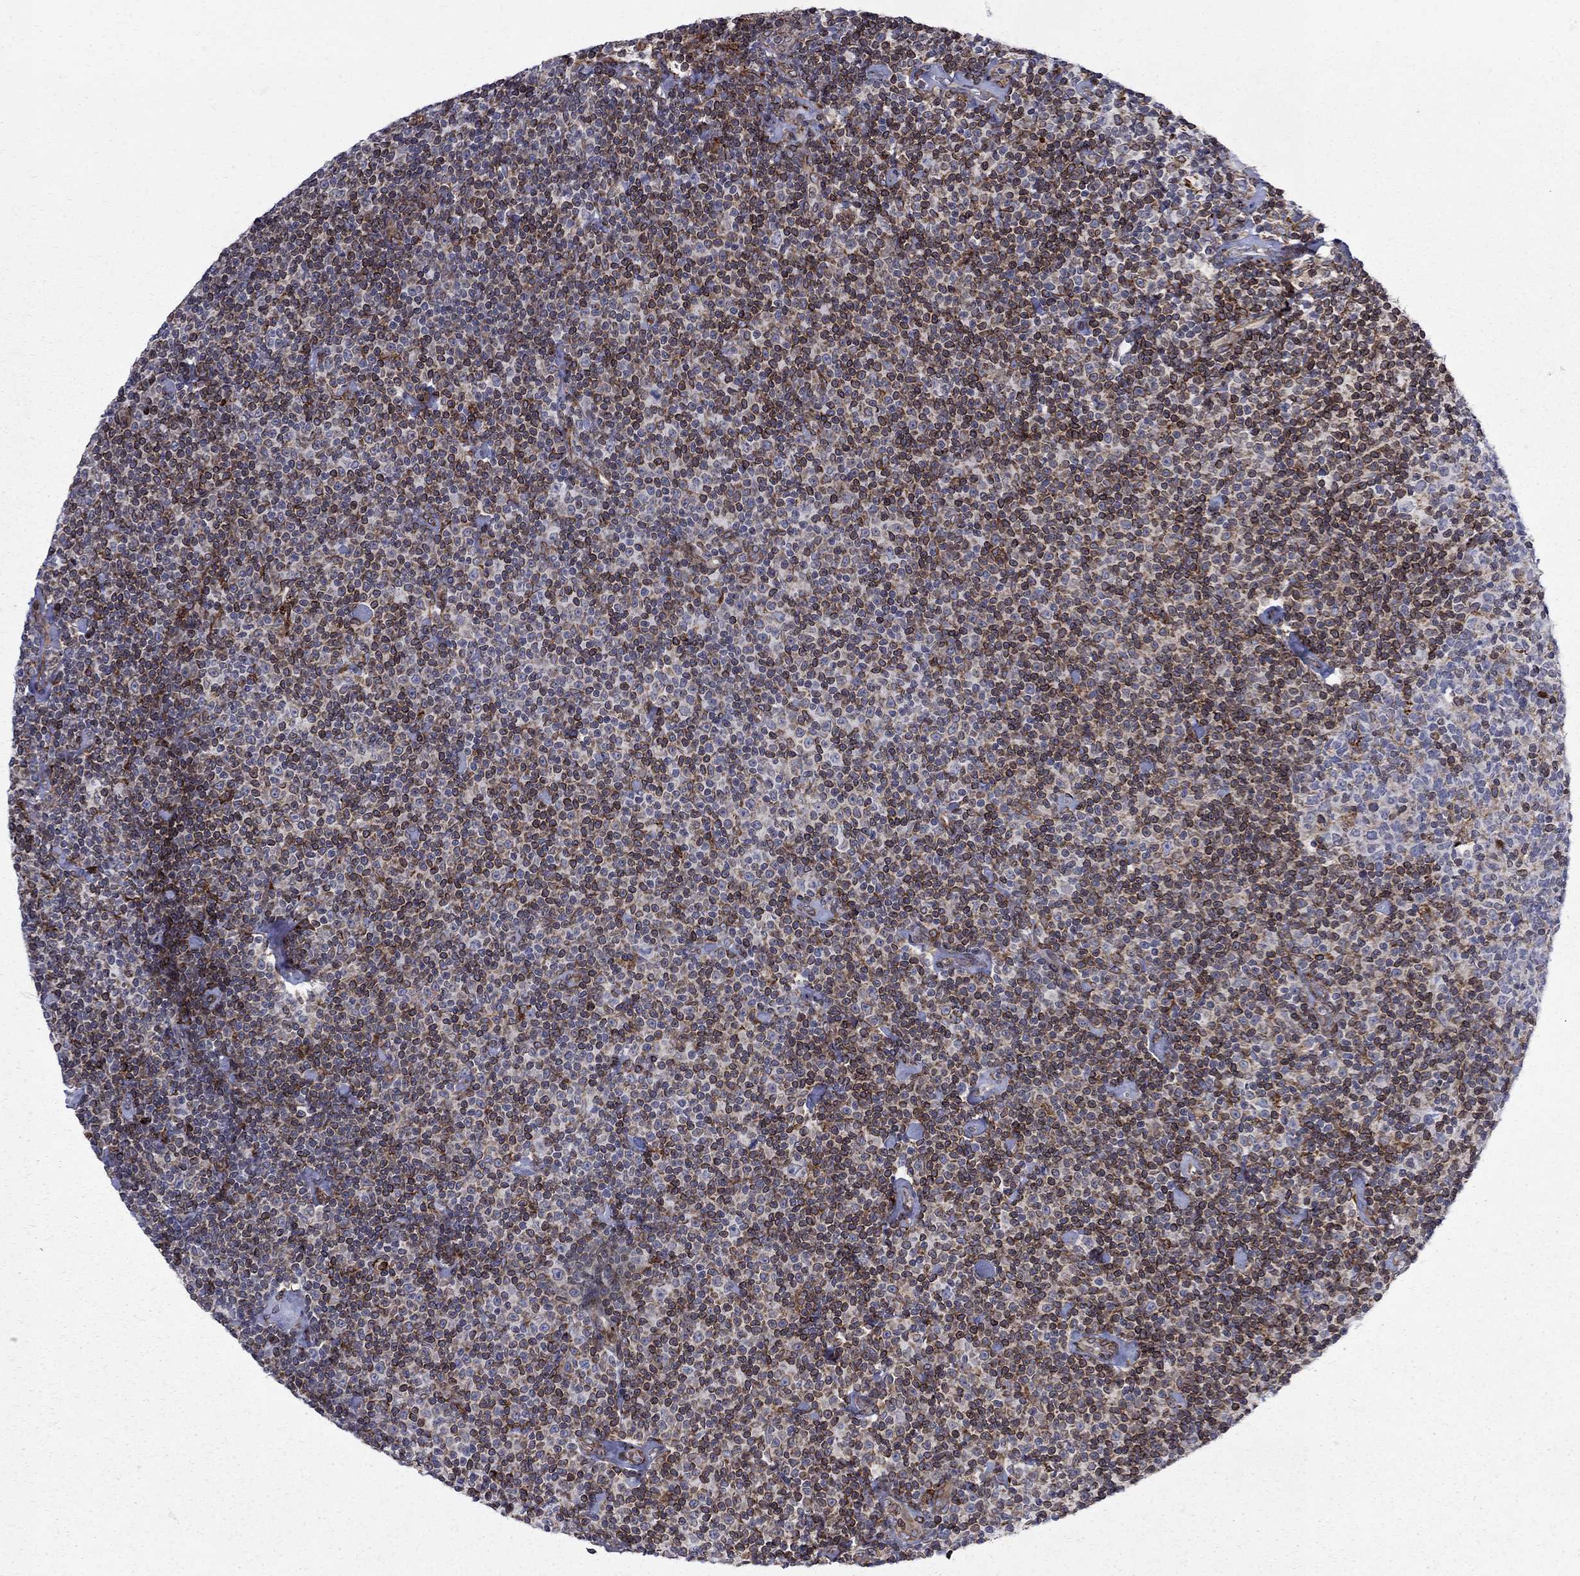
{"staining": {"intensity": "strong", "quantity": "25%-75%", "location": "cytoplasmic/membranous,nuclear"}, "tissue": "lymphoma", "cell_type": "Tumor cells", "image_type": "cancer", "snomed": [{"axis": "morphology", "description": "Malignant lymphoma, non-Hodgkin's type, Low grade"}, {"axis": "topography", "description": "Lymph node"}], "caption": "This image displays lymphoma stained with IHC to label a protein in brown. The cytoplasmic/membranous and nuclear of tumor cells show strong positivity for the protein. Nuclei are counter-stained blue.", "gene": "CAB39L", "patient": {"sex": "male", "age": 81}}